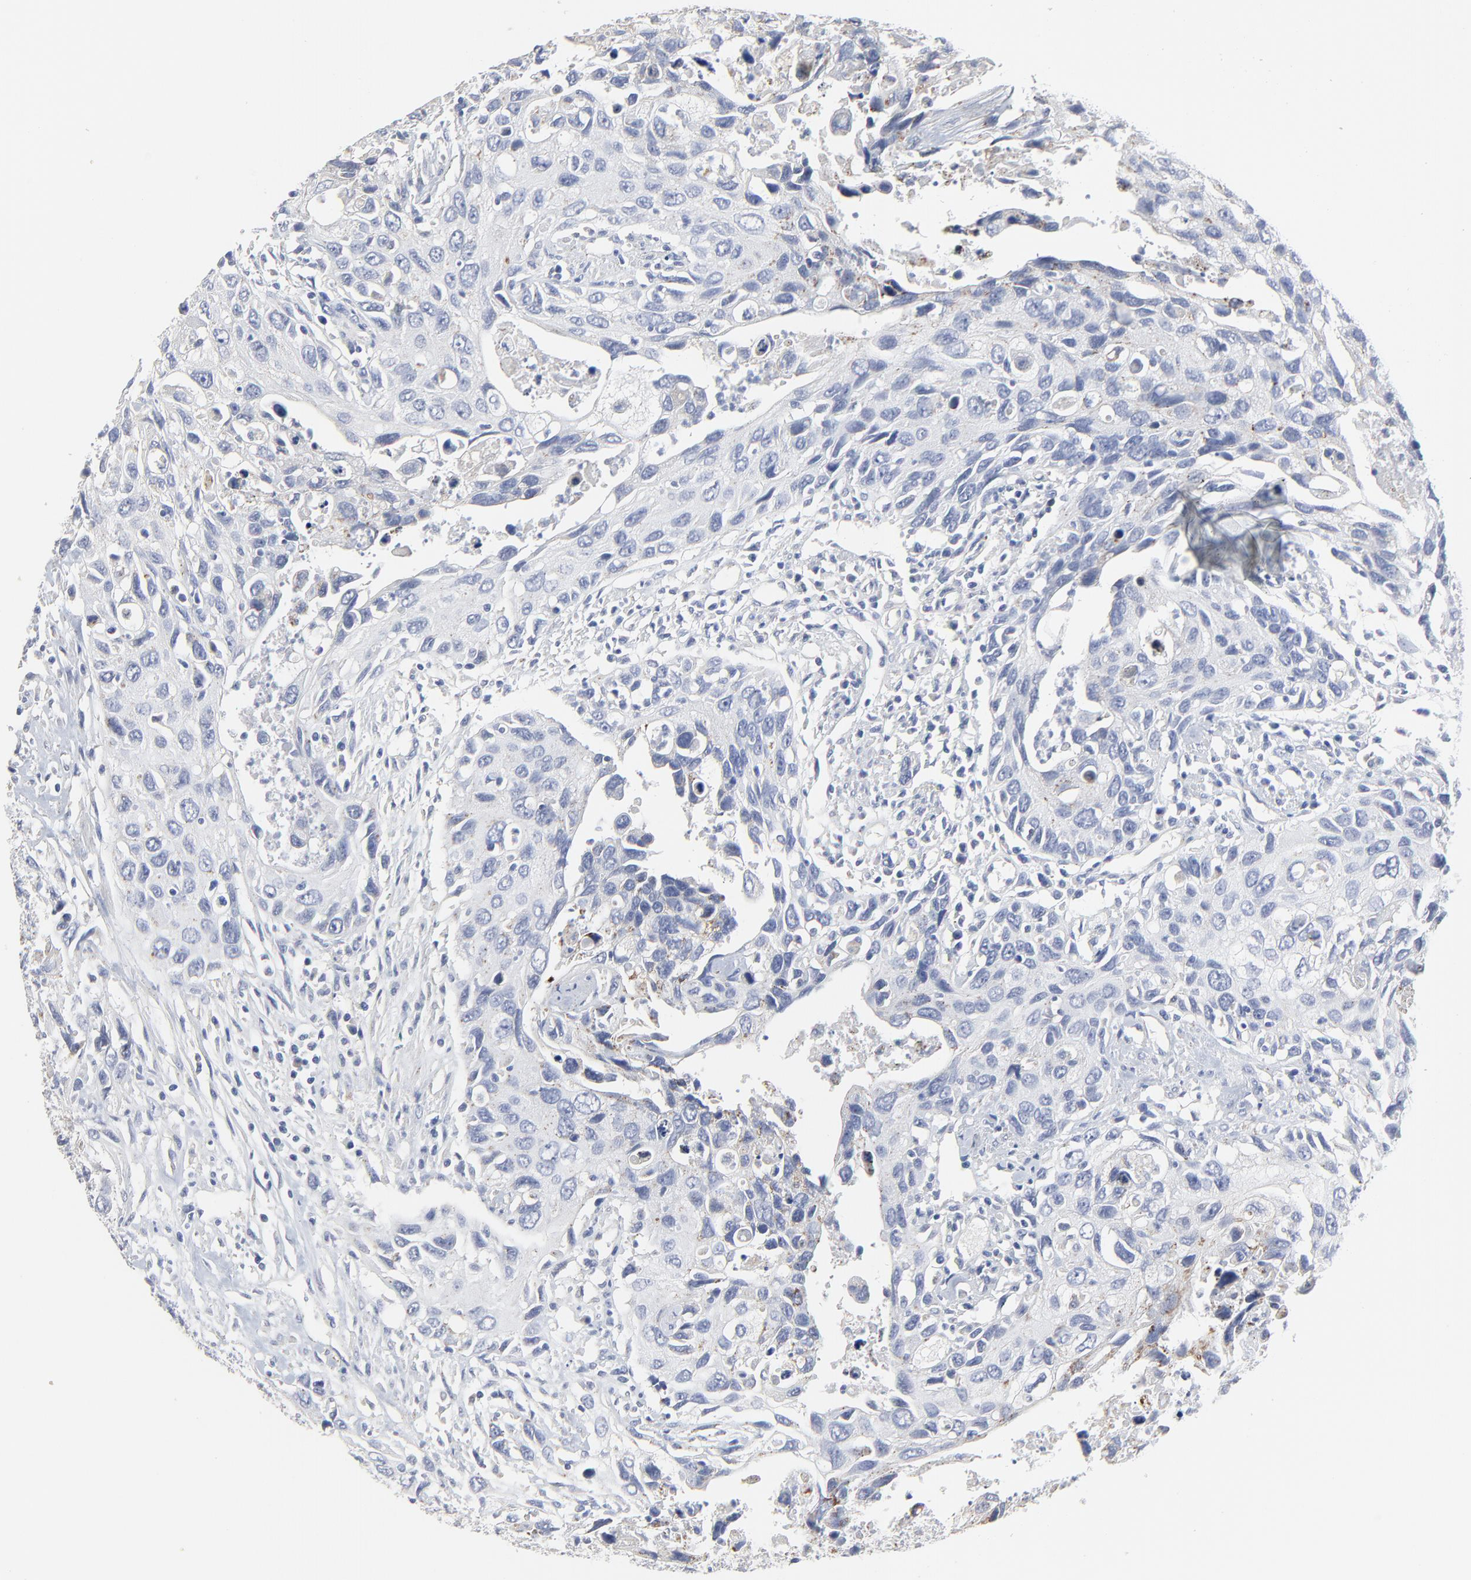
{"staining": {"intensity": "negative", "quantity": "none", "location": "none"}, "tissue": "urothelial cancer", "cell_type": "Tumor cells", "image_type": "cancer", "snomed": [{"axis": "morphology", "description": "Urothelial carcinoma, High grade"}, {"axis": "topography", "description": "Urinary bladder"}], "caption": "DAB immunohistochemical staining of human high-grade urothelial carcinoma reveals no significant staining in tumor cells.", "gene": "DHRSX", "patient": {"sex": "male", "age": 71}}